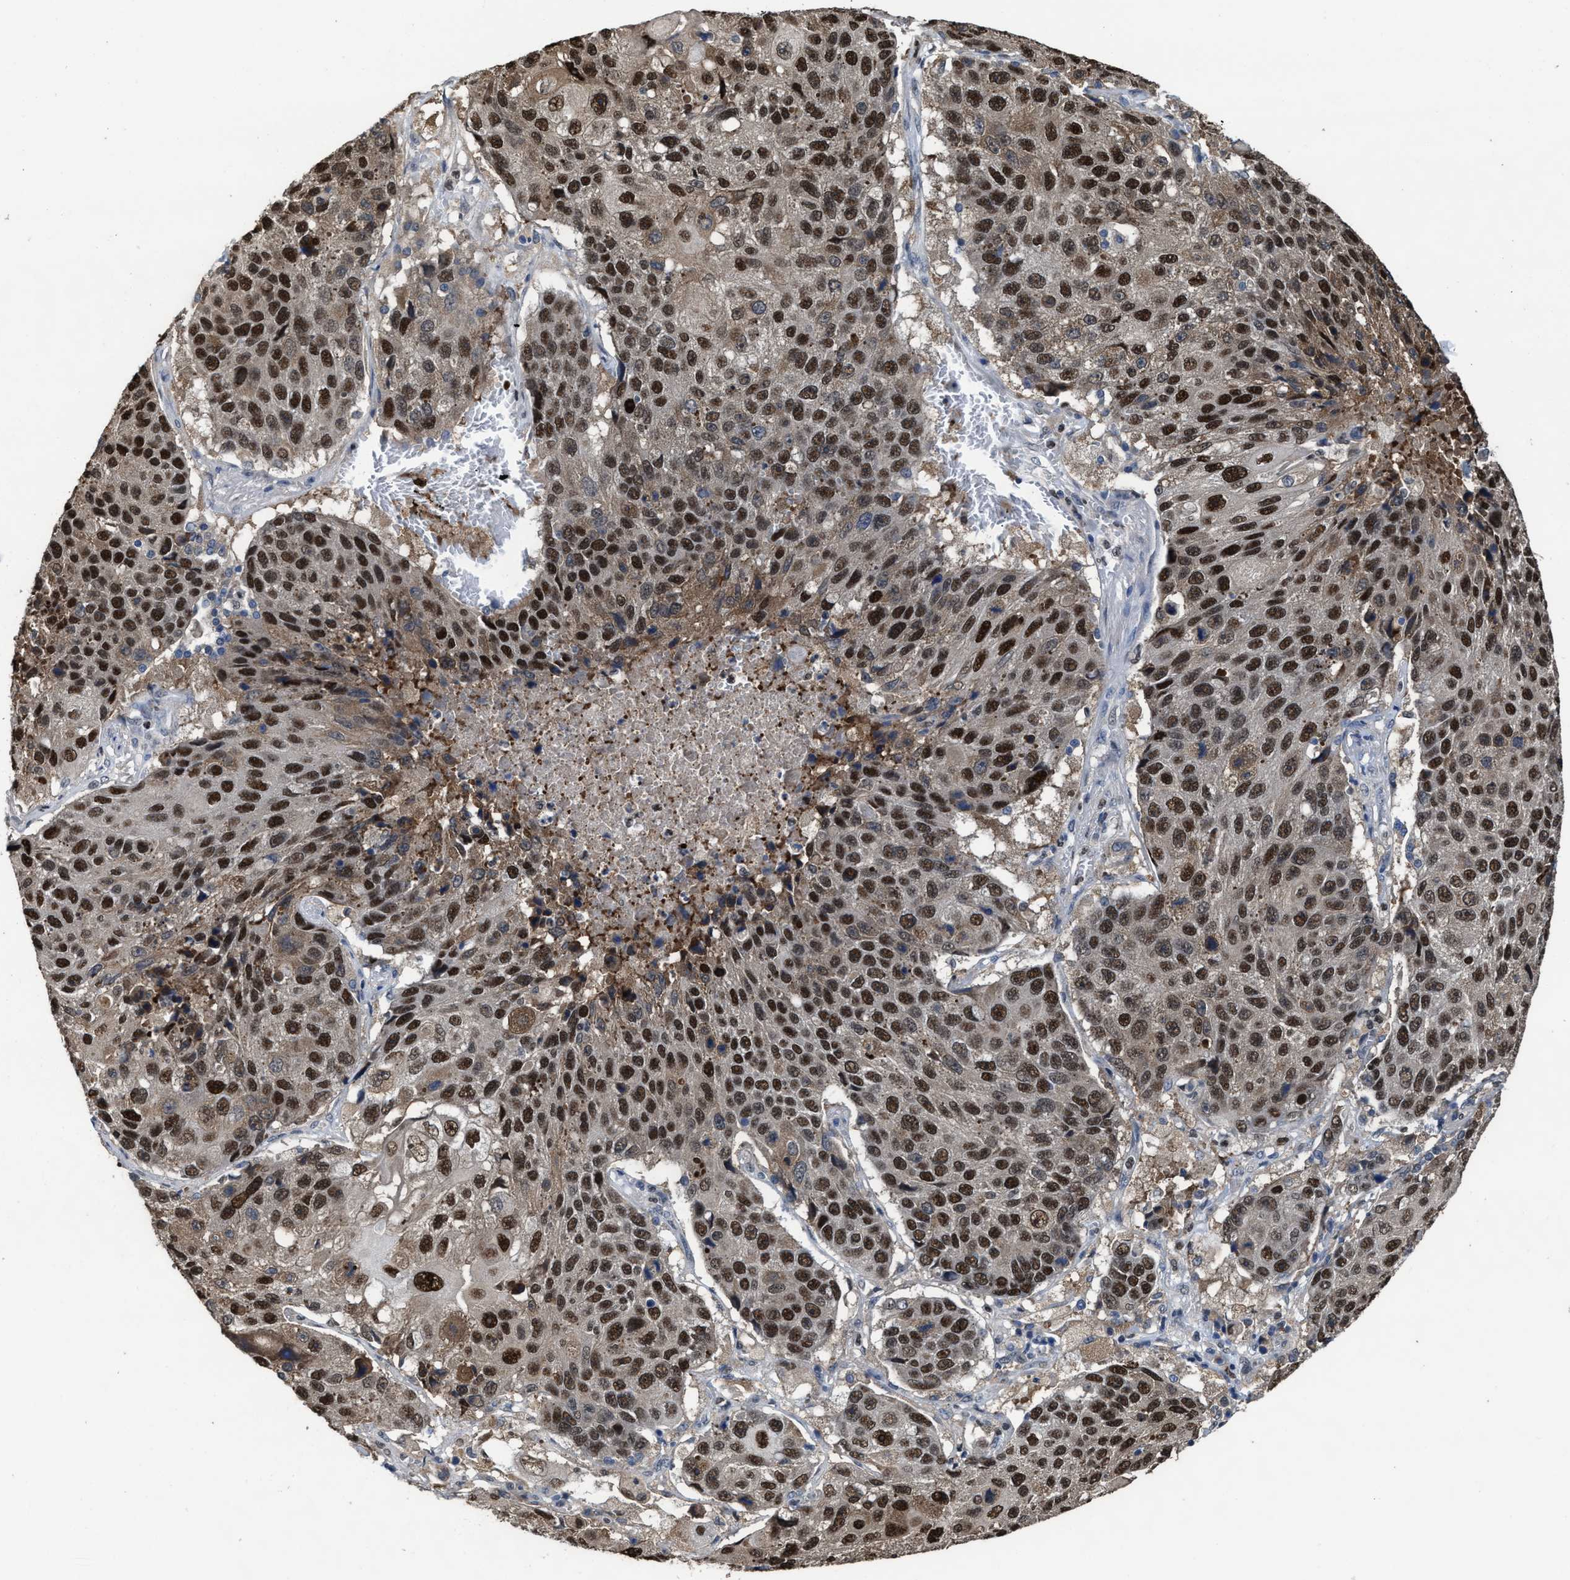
{"staining": {"intensity": "strong", "quantity": ">75%", "location": "nuclear"}, "tissue": "lung cancer", "cell_type": "Tumor cells", "image_type": "cancer", "snomed": [{"axis": "morphology", "description": "Squamous cell carcinoma, NOS"}, {"axis": "topography", "description": "Lung"}], "caption": "DAB immunohistochemical staining of squamous cell carcinoma (lung) exhibits strong nuclear protein positivity in approximately >75% of tumor cells. Nuclei are stained in blue.", "gene": "ZNF20", "patient": {"sex": "male", "age": 61}}